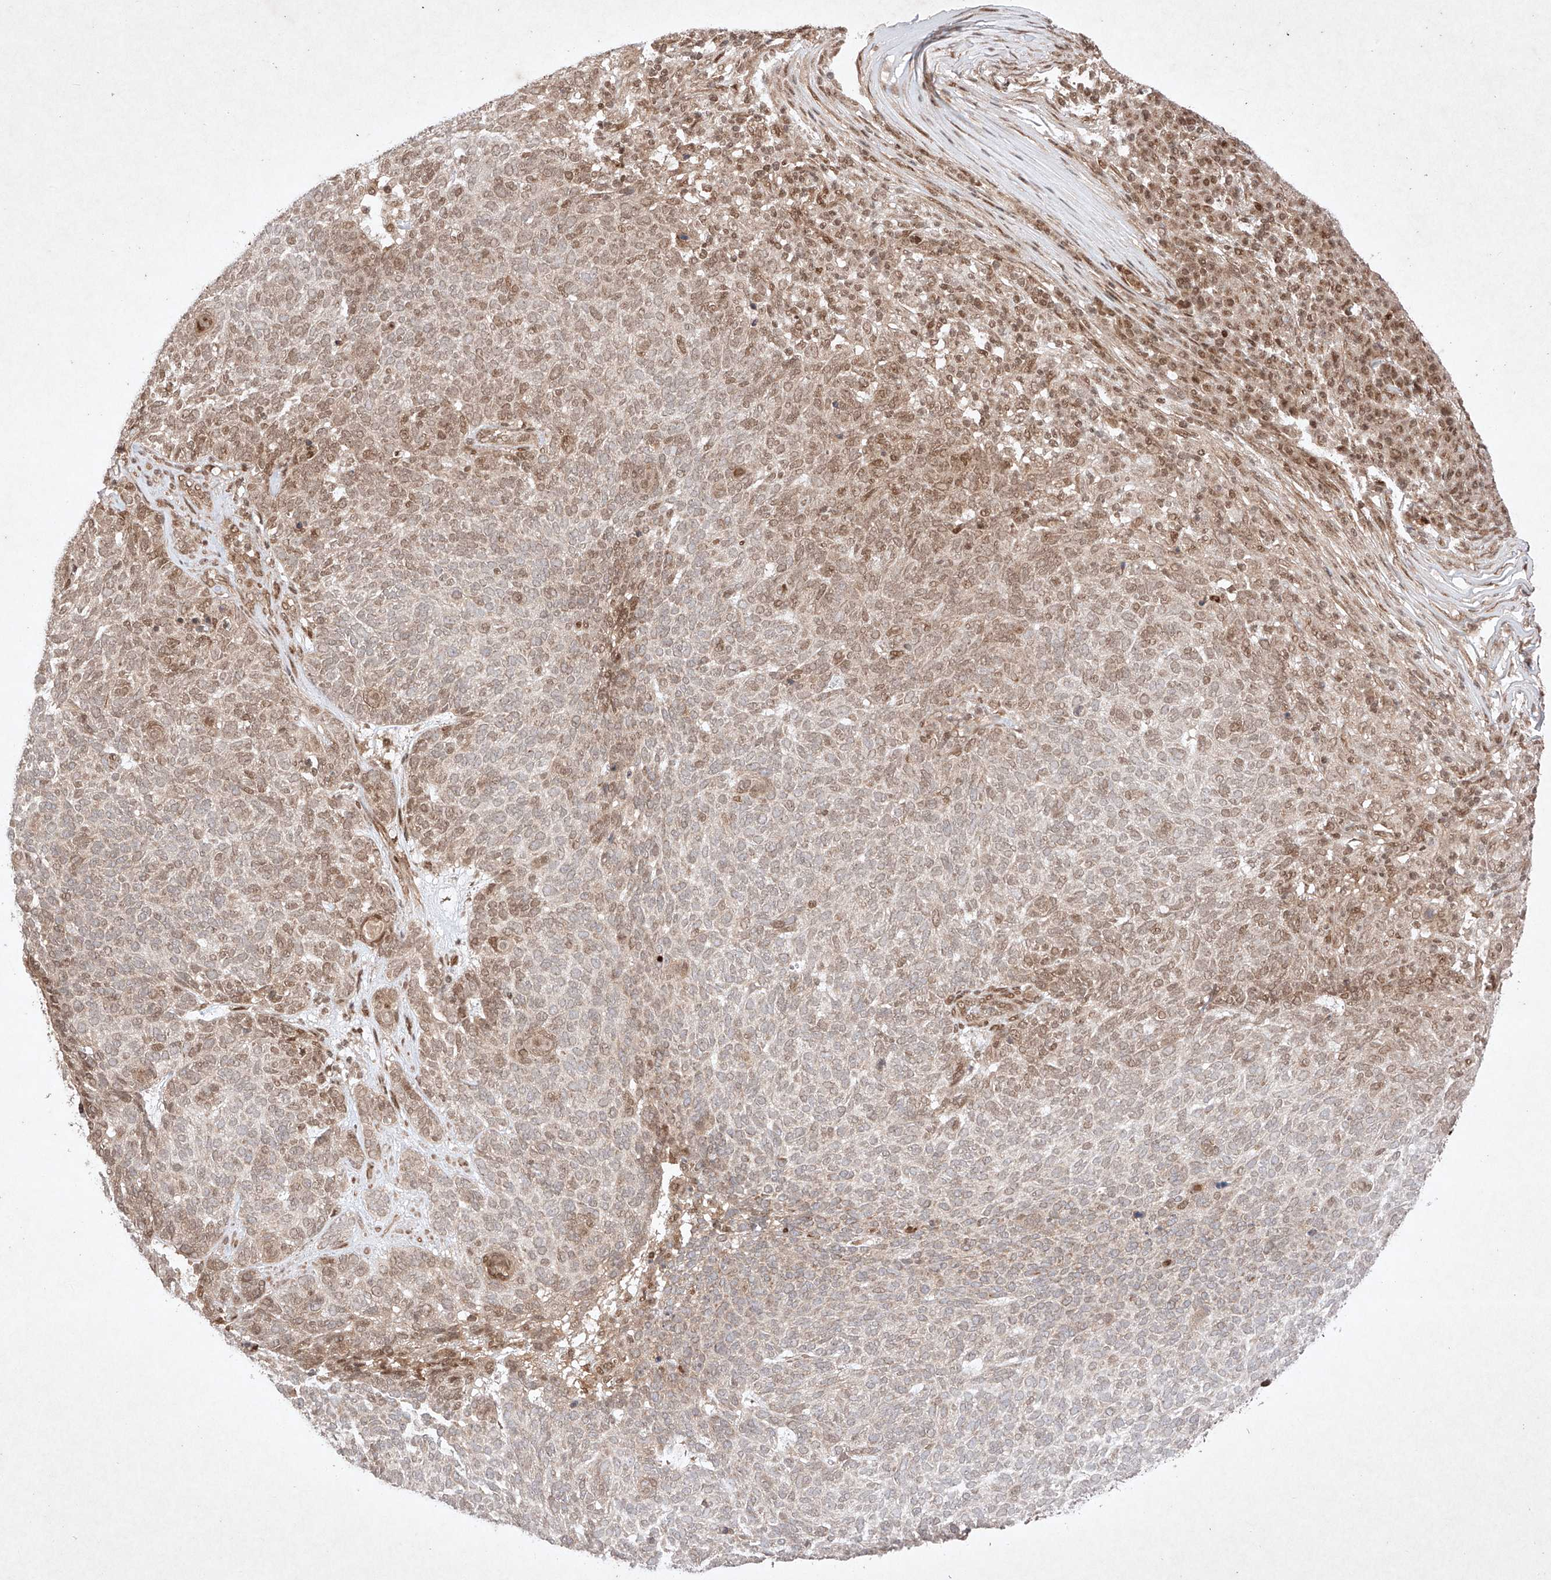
{"staining": {"intensity": "moderate", "quantity": "<25%", "location": "nuclear"}, "tissue": "skin cancer", "cell_type": "Tumor cells", "image_type": "cancer", "snomed": [{"axis": "morphology", "description": "Squamous cell carcinoma, NOS"}, {"axis": "topography", "description": "Skin"}], "caption": "About <25% of tumor cells in human skin cancer display moderate nuclear protein positivity as visualized by brown immunohistochemical staining.", "gene": "RNF31", "patient": {"sex": "female", "age": 90}}